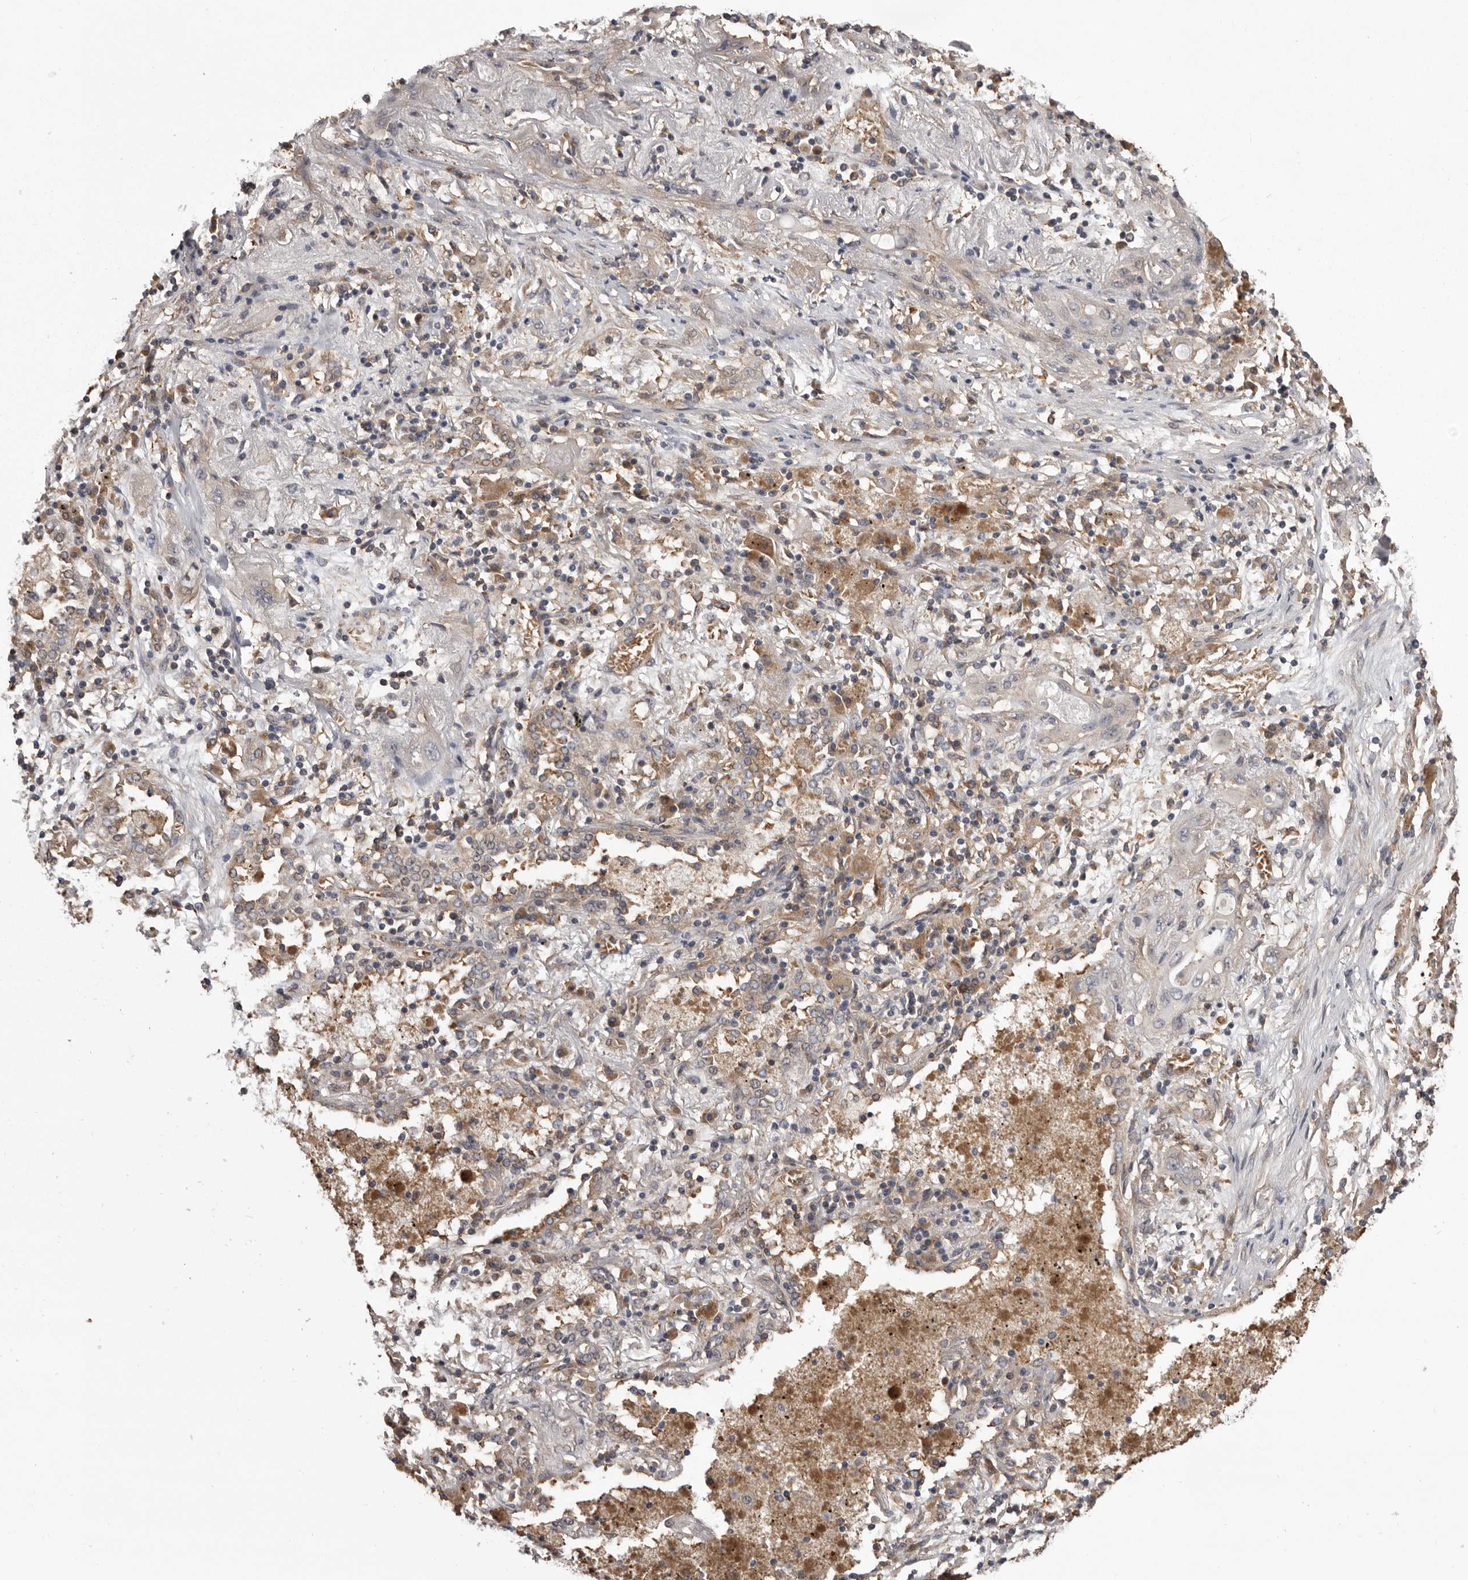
{"staining": {"intensity": "negative", "quantity": "none", "location": "none"}, "tissue": "lung cancer", "cell_type": "Tumor cells", "image_type": "cancer", "snomed": [{"axis": "morphology", "description": "Squamous cell carcinoma, NOS"}, {"axis": "topography", "description": "Lung"}], "caption": "High magnification brightfield microscopy of lung cancer (squamous cell carcinoma) stained with DAB (3,3'-diaminobenzidine) (brown) and counterstained with hematoxylin (blue): tumor cells show no significant expression.", "gene": "DARS1", "patient": {"sex": "female", "age": 47}}